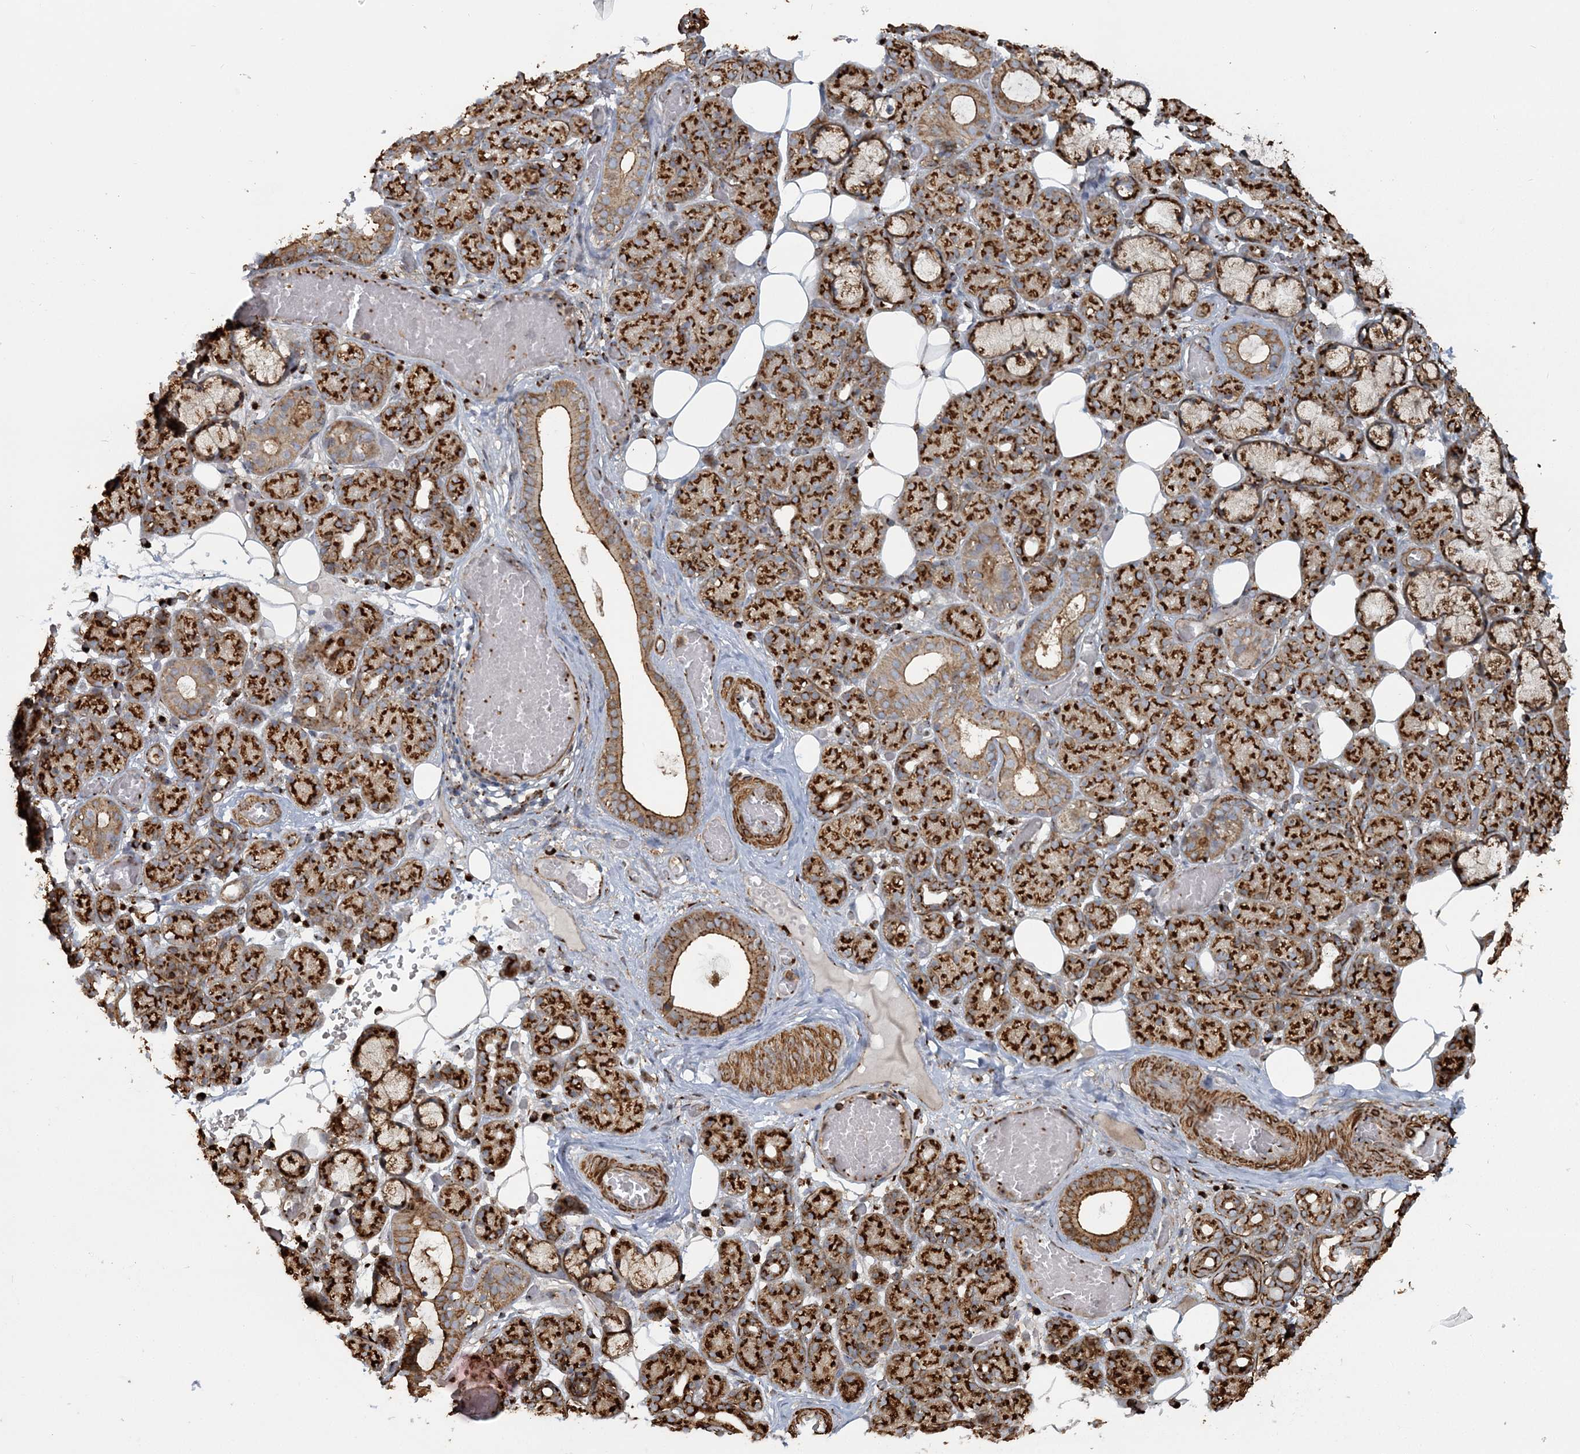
{"staining": {"intensity": "strong", "quantity": ">75%", "location": "cytoplasmic/membranous"}, "tissue": "salivary gland", "cell_type": "Glandular cells", "image_type": "normal", "snomed": [{"axis": "morphology", "description": "Normal tissue, NOS"}, {"axis": "topography", "description": "Salivary gland"}], "caption": "Immunohistochemical staining of benign human salivary gland exhibits high levels of strong cytoplasmic/membranous staining in about >75% of glandular cells. (DAB = brown stain, brightfield microscopy at high magnification).", "gene": "TRAF3IP2", "patient": {"sex": "male", "age": 63}}